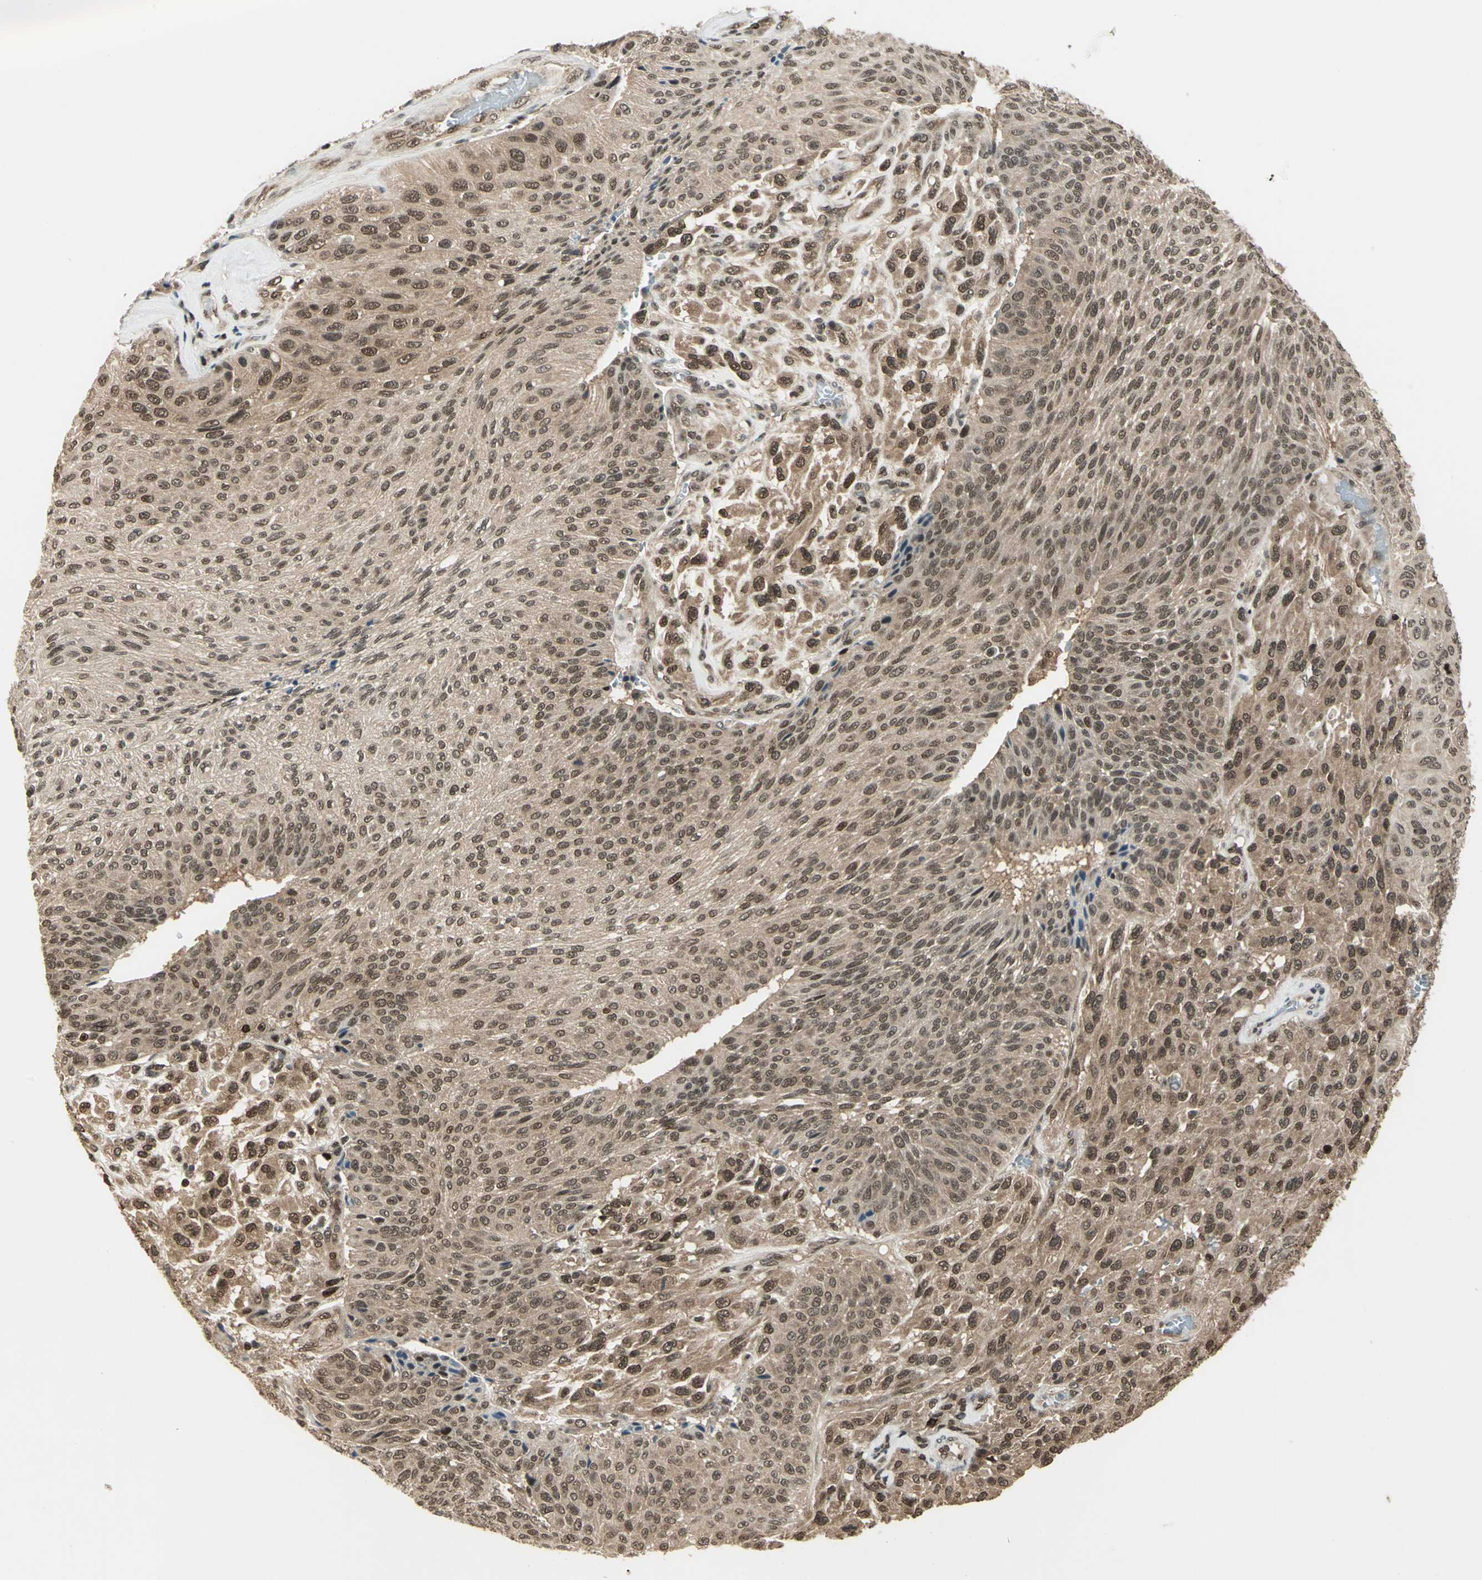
{"staining": {"intensity": "weak", "quantity": ">75%", "location": "cytoplasmic/membranous,nuclear"}, "tissue": "urothelial cancer", "cell_type": "Tumor cells", "image_type": "cancer", "snomed": [{"axis": "morphology", "description": "Urothelial carcinoma, High grade"}, {"axis": "topography", "description": "Urinary bladder"}], "caption": "There is low levels of weak cytoplasmic/membranous and nuclear staining in tumor cells of urothelial cancer, as demonstrated by immunohistochemical staining (brown color).", "gene": "PSMC3", "patient": {"sex": "male", "age": 66}}